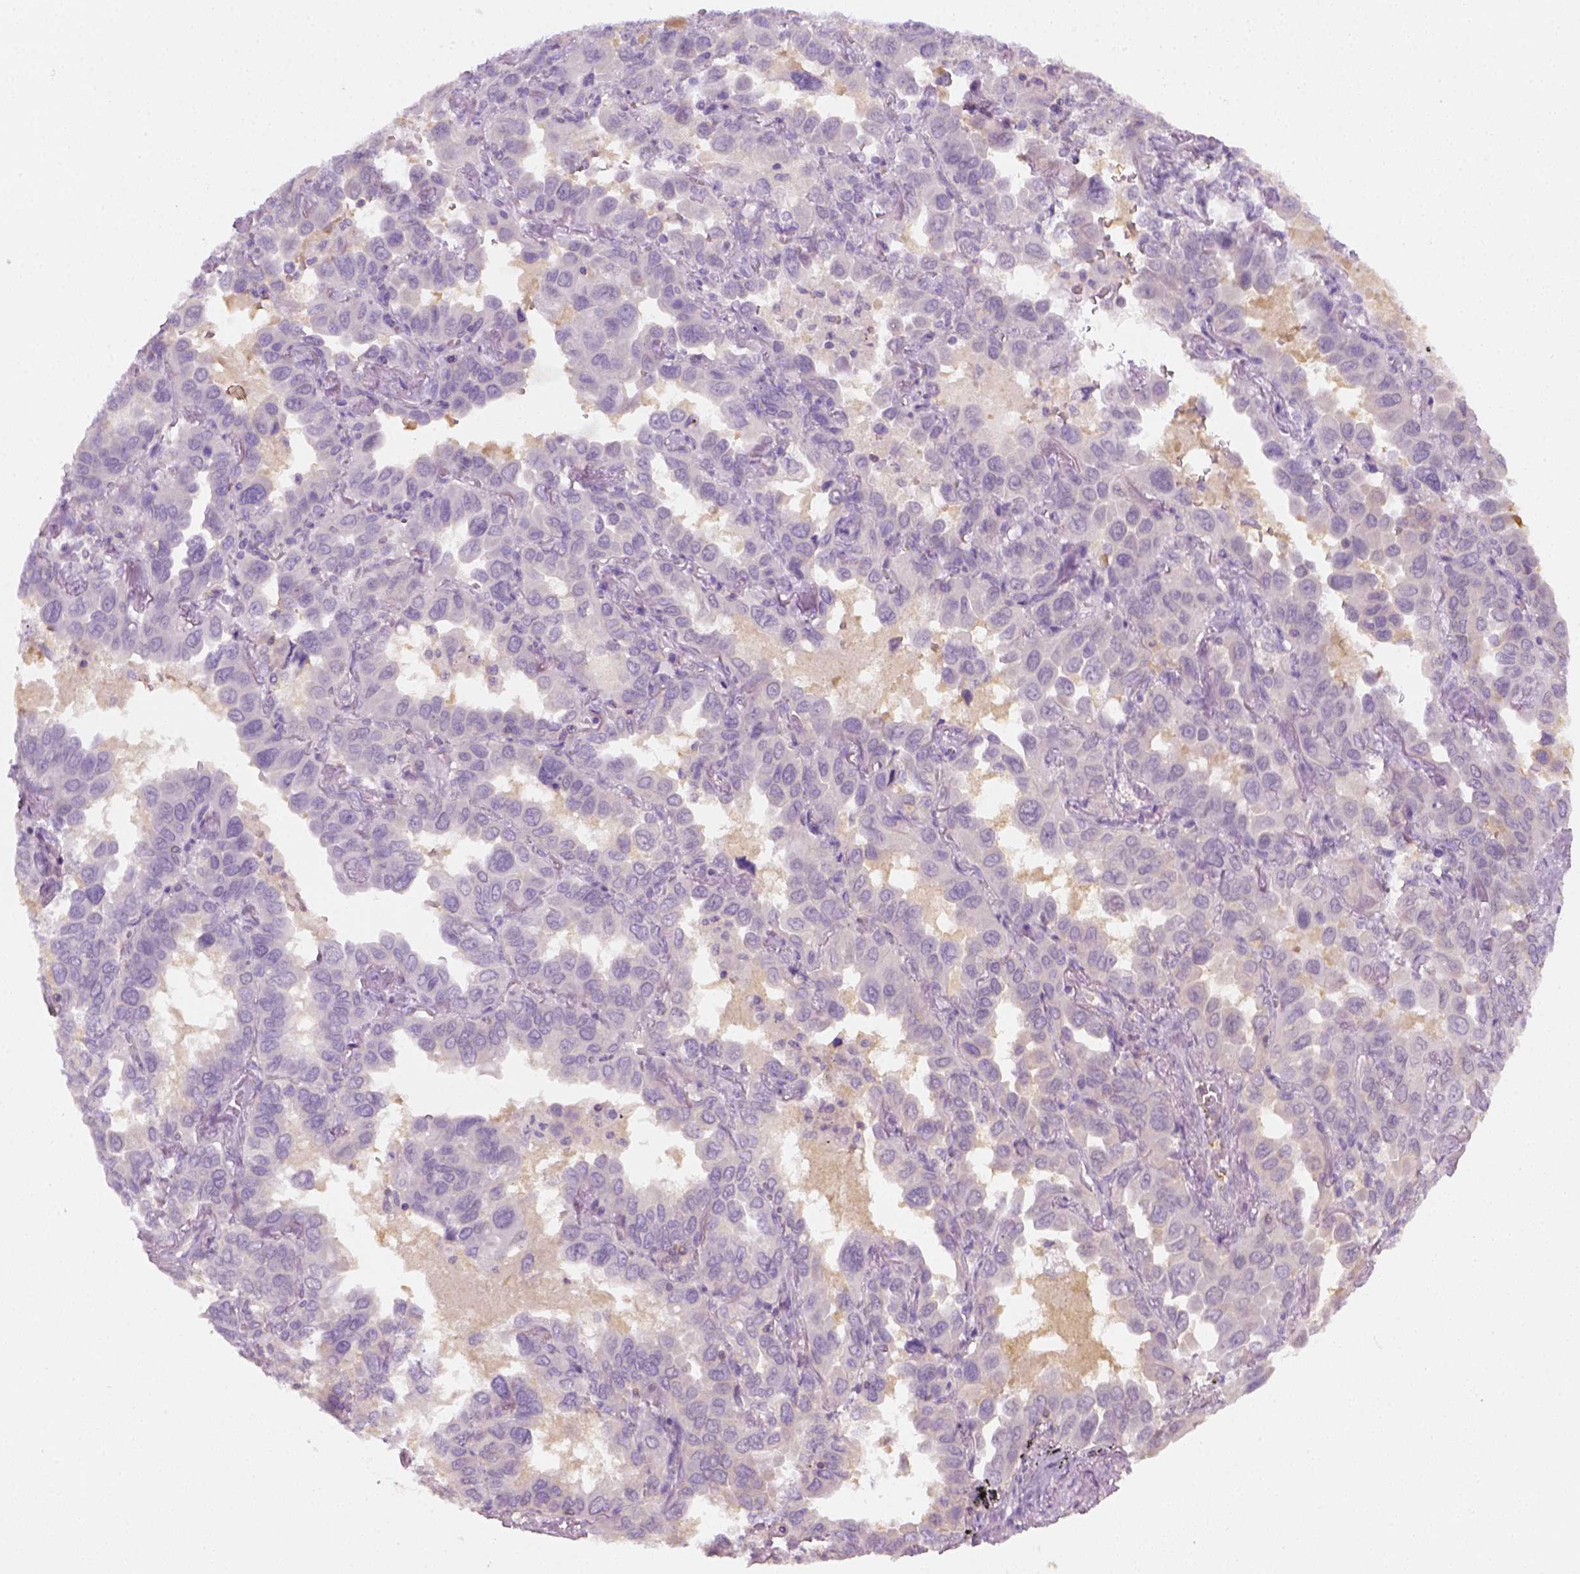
{"staining": {"intensity": "negative", "quantity": "none", "location": "none"}, "tissue": "lung cancer", "cell_type": "Tumor cells", "image_type": "cancer", "snomed": [{"axis": "morphology", "description": "Adenocarcinoma, NOS"}, {"axis": "topography", "description": "Lung"}], "caption": "Image shows no significant protein staining in tumor cells of lung cancer (adenocarcinoma).", "gene": "EPHB1", "patient": {"sex": "male", "age": 64}}